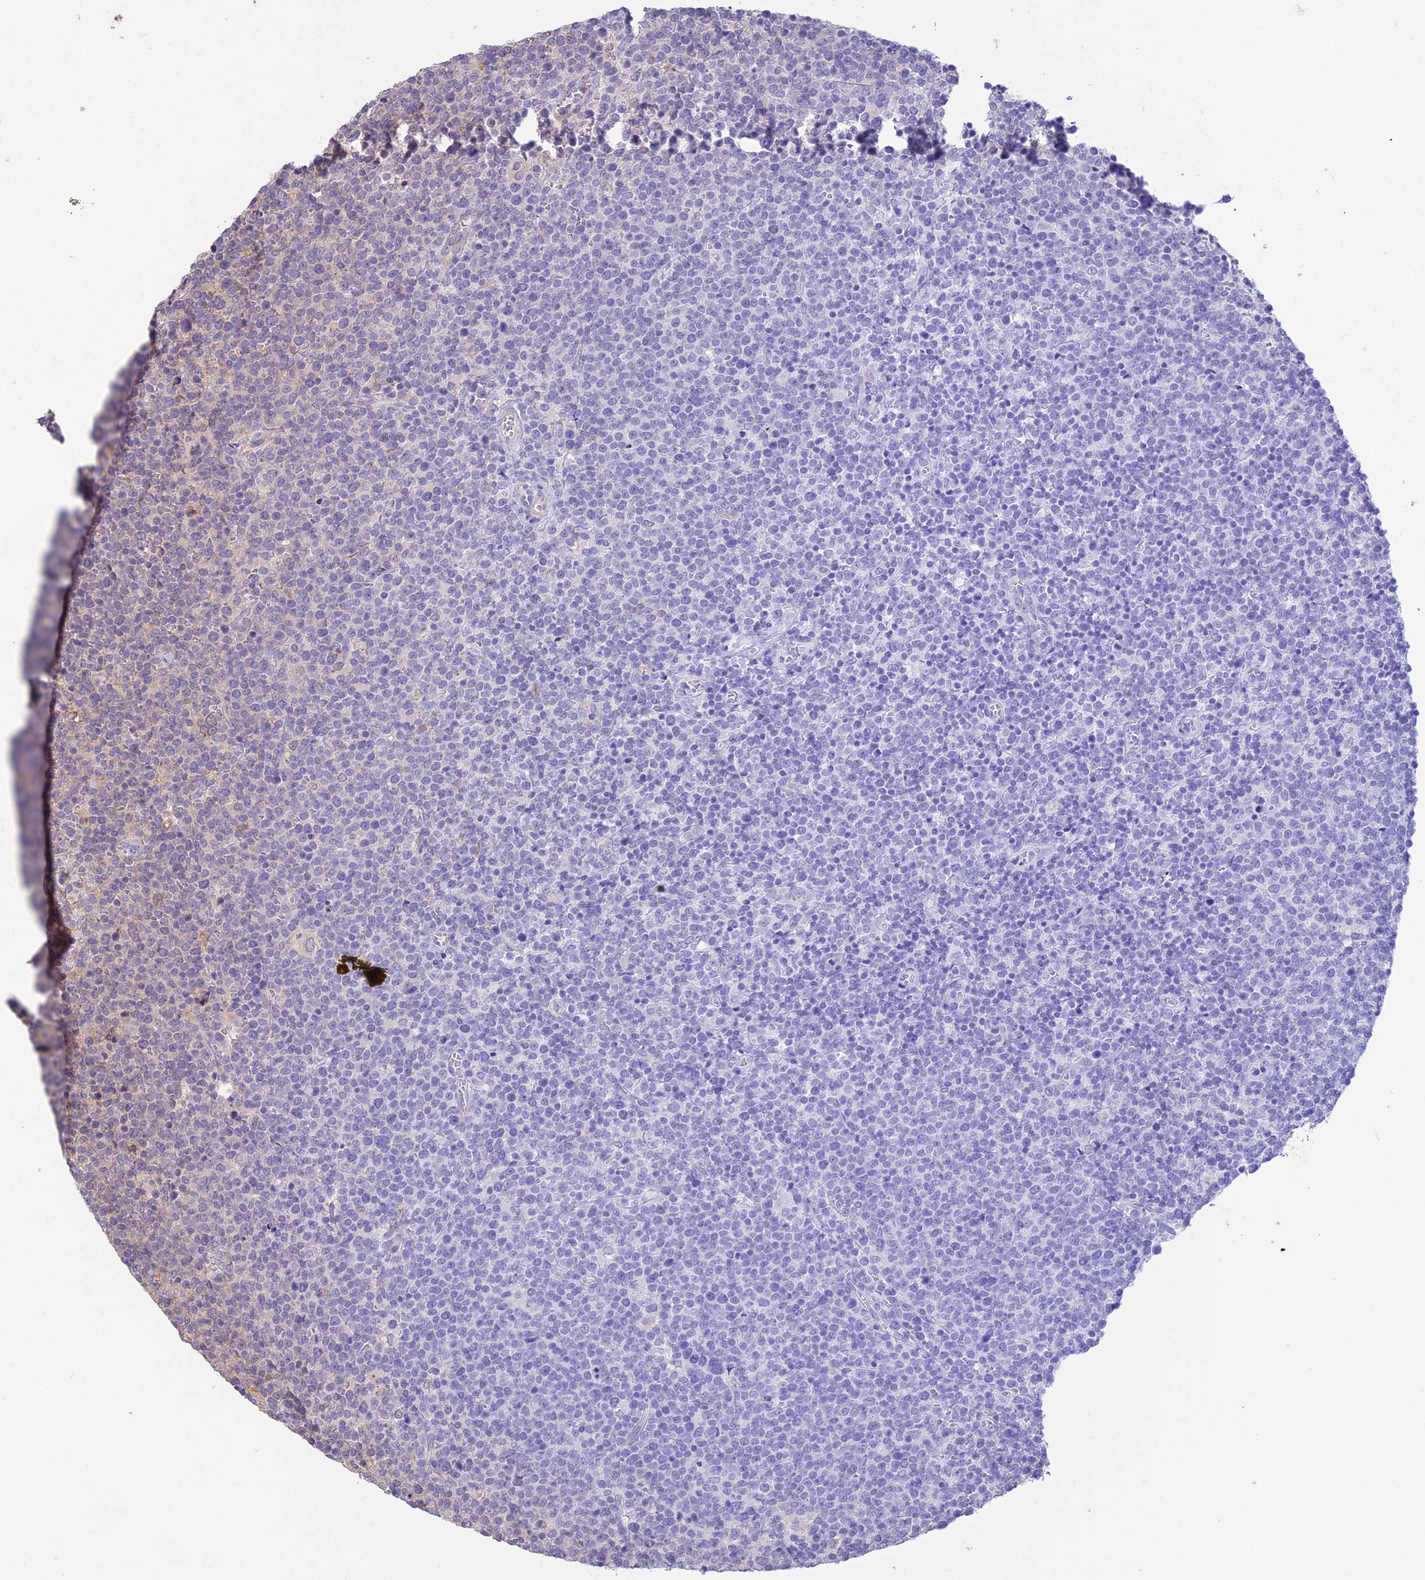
{"staining": {"intensity": "negative", "quantity": "none", "location": "none"}, "tissue": "lymphoma", "cell_type": "Tumor cells", "image_type": "cancer", "snomed": [{"axis": "morphology", "description": "Malignant lymphoma, non-Hodgkin's type, High grade"}, {"axis": "topography", "description": "Lymph node"}], "caption": "High magnification brightfield microscopy of lymphoma stained with DAB (brown) and counterstained with hematoxylin (blue): tumor cells show no significant expression. (DAB (3,3'-diaminobenzidine) immunohistochemistry, high magnification).", "gene": "ST8SIA5", "patient": {"sex": "male", "age": 61}}